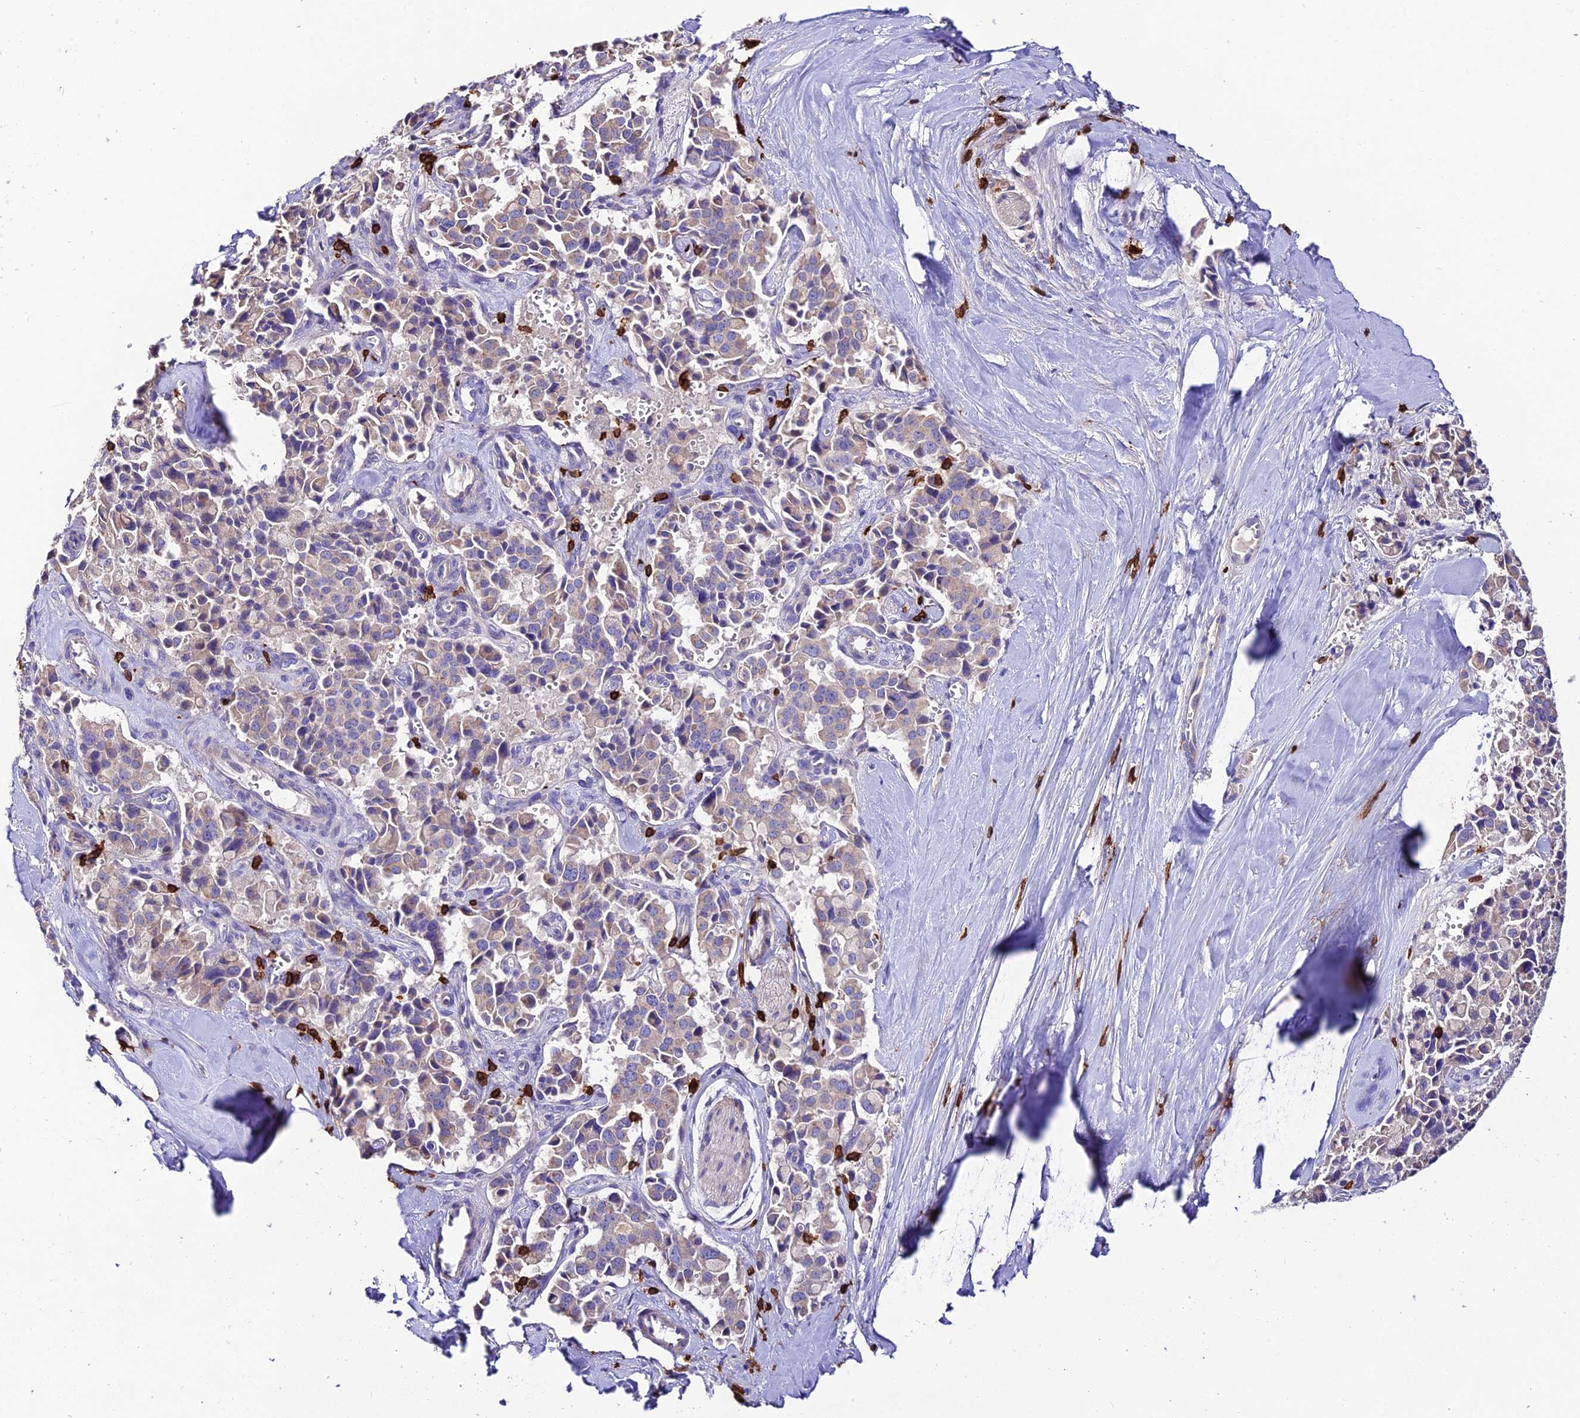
{"staining": {"intensity": "negative", "quantity": "none", "location": "none"}, "tissue": "pancreatic cancer", "cell_type": "Tumor cells", "image_type": "cancer", "snomed": [{"axis": "morphology", "description": "Adenocarcinoma, NOS"}, {"axis": "topography", "description": "Pancreas"}], "caption": "Tumor cells show no significant staining in pancreatic cancer (adenocarcinoma). (DAB (3,3'-diaminobenzidine) immunohistochemistry, high magnification).", "gene": "PTPRCAP", "patient": {"sex": "male", "age": 65}}